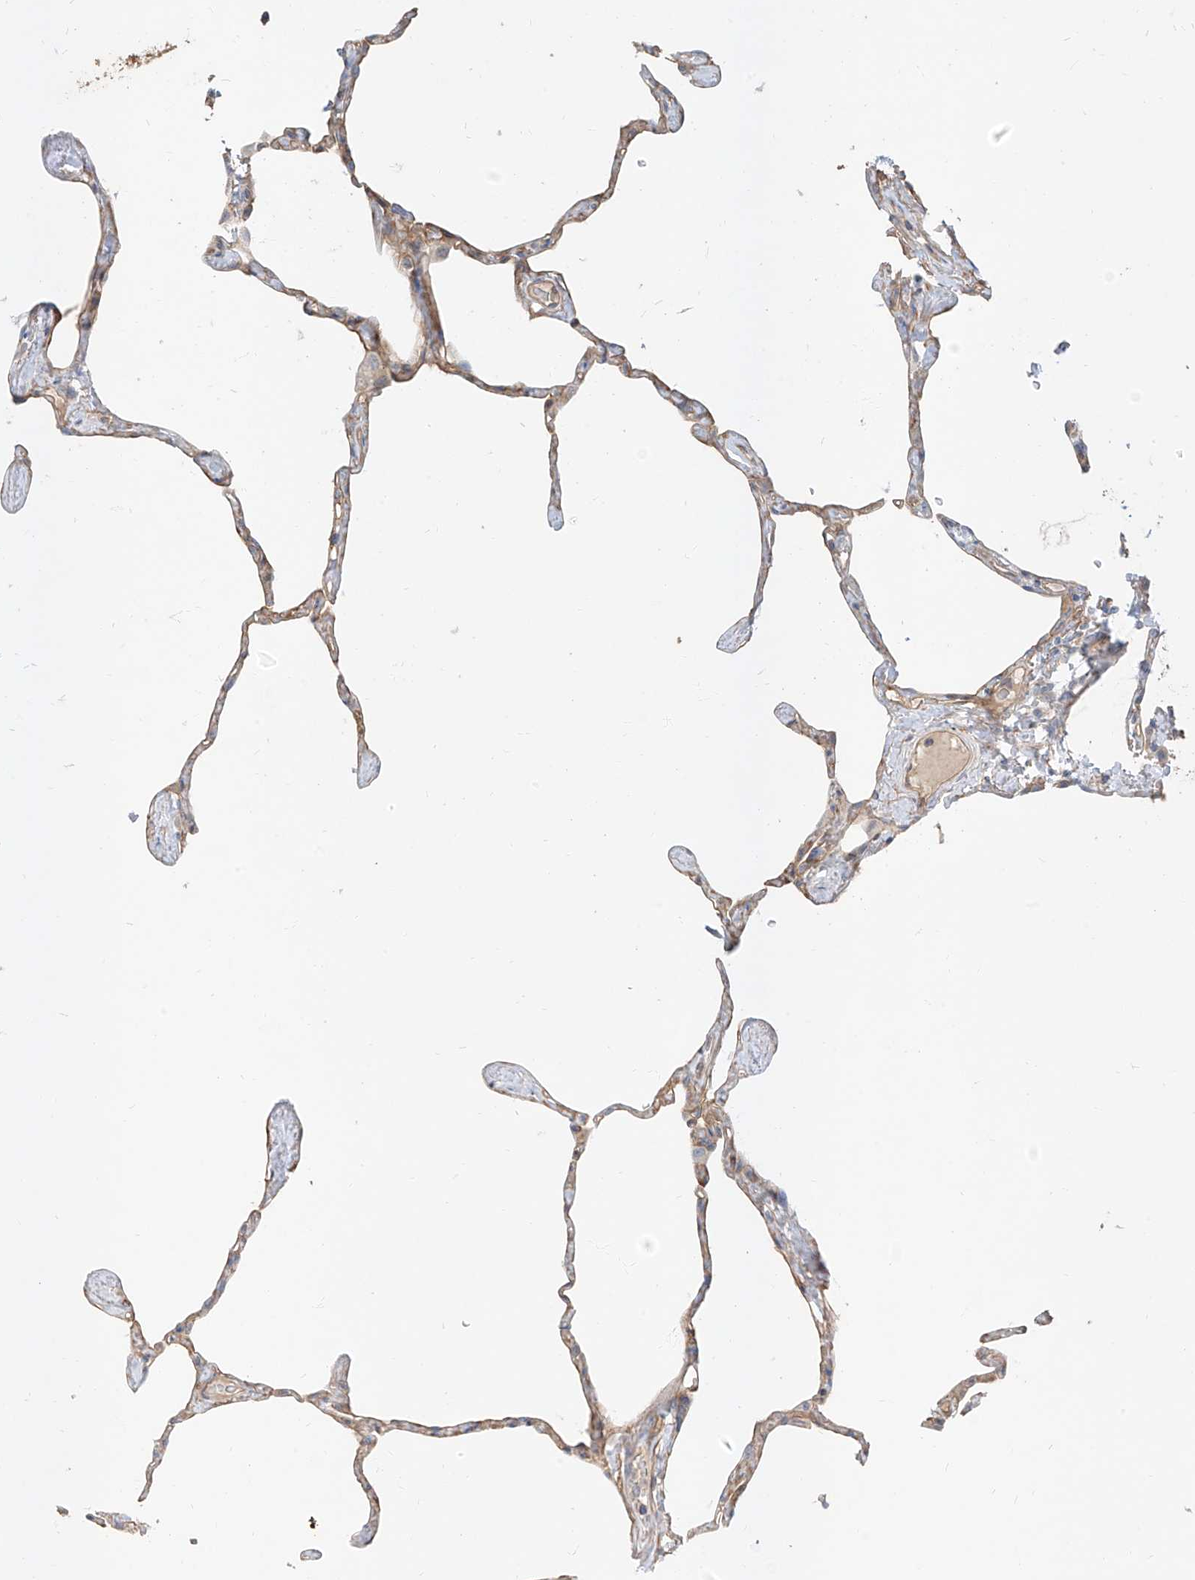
{"staining": {"intensity": "moderate", "quantity": "25%-75%", "location": "cytoplasmic/membranous"}, "tissue": "lung", "cell_type": "Alveolar cells", "image_type": "normal", "snomed": [{"axis": "morphology", "description": "Normal tissue, NOS"}, {"axis": "topography", "description": "Lung"}], "caption": "Benign lung demonstrates moderate cytoplasmic/membranous positivity in about 25%-75% of alveolar cells, visualized by immunohistochemistry. Nuclei are stained in blue.", "gene": "EPHX4", "patient": {"sex": "male", "age": 65}}